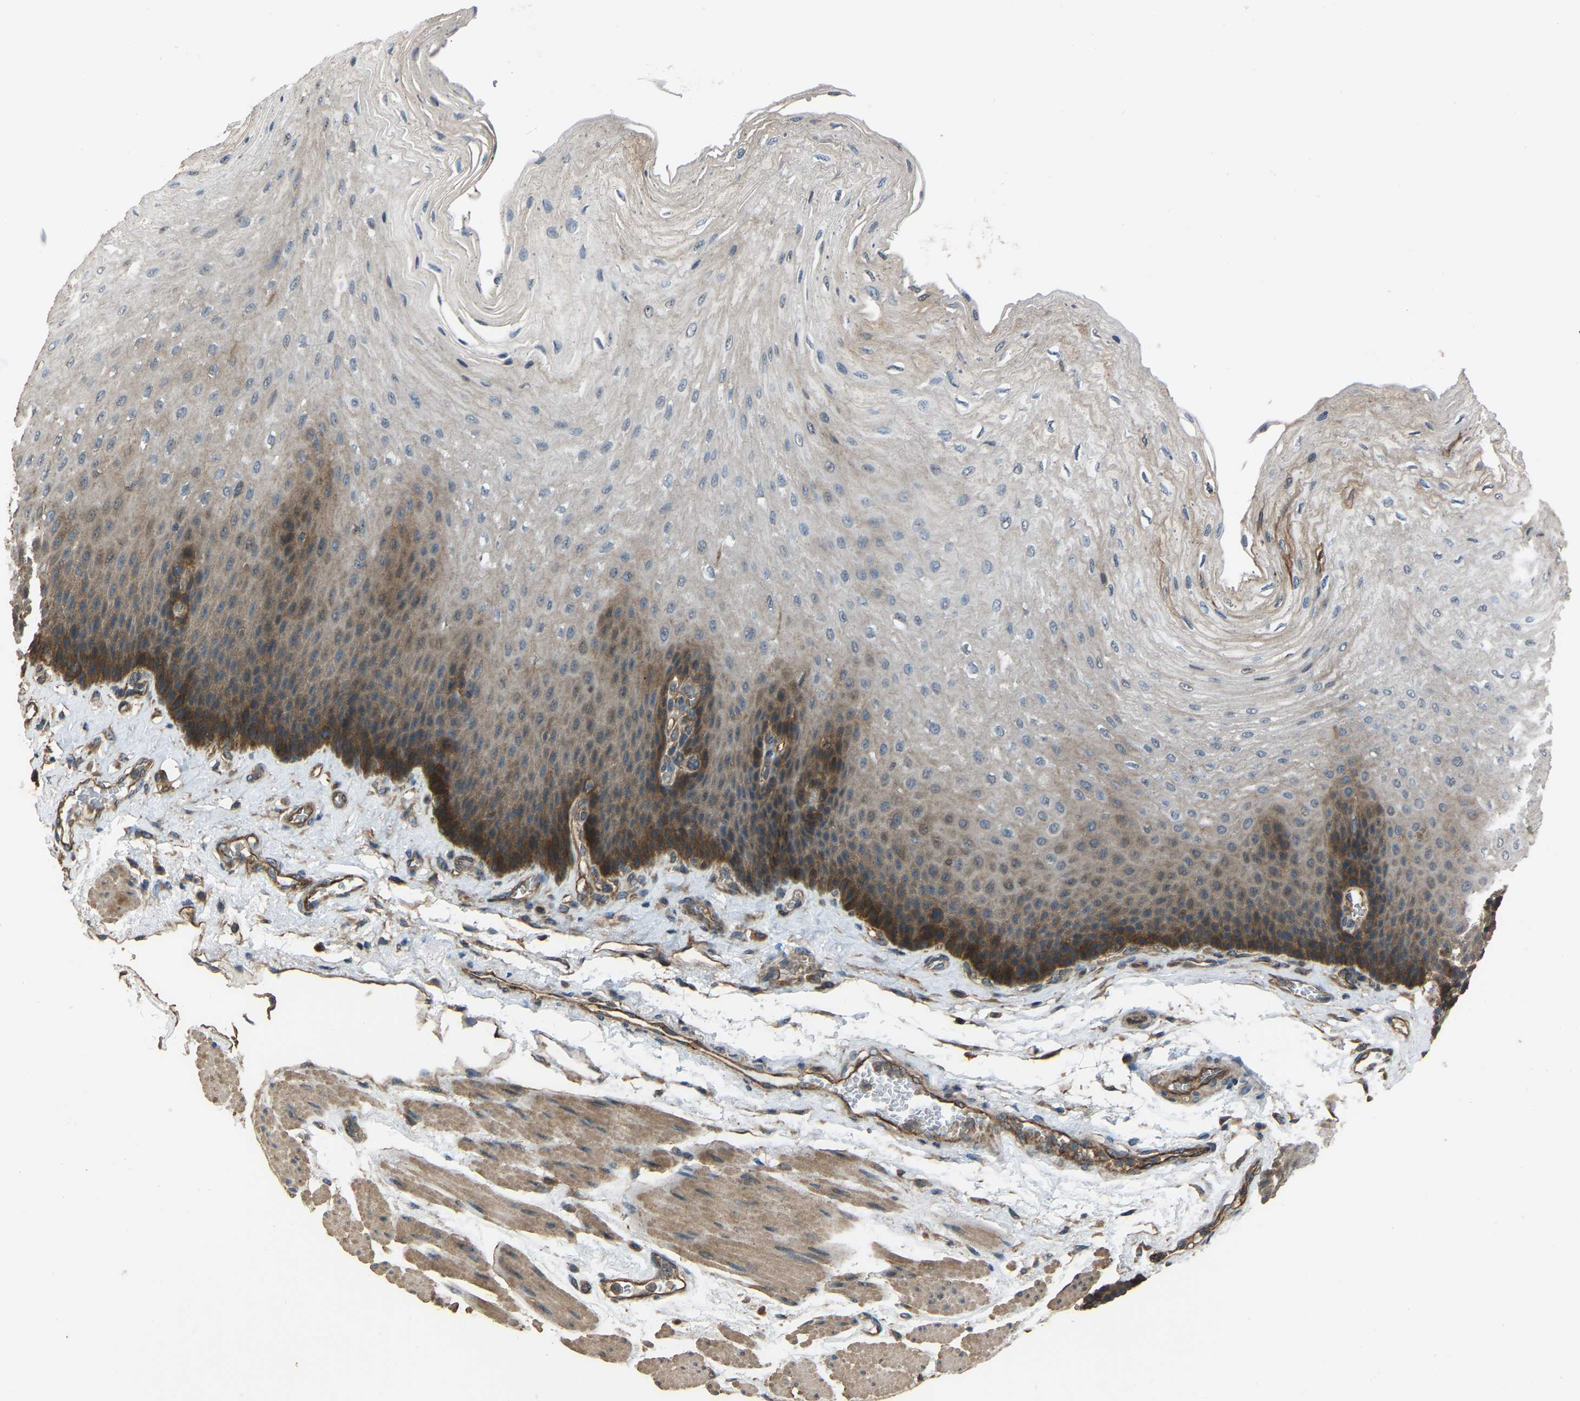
{"staining": {"intensity": "moderate", "quantity": "25%-75%", "location": "cytoplasmic/membranous"}, "tissue": "esophagus", "cell_type": "Squamous epithelial cells", "image_type": "normal", "snomed": [{"axis": "morphology", "description": "Normal tissue, NOS"}, {"axis": "topography", "description": "Esophagus"}], "caption": "Human esophagus stained with a protein marker displays moderate staining in squamous epithelial cells.", "gene": "SLC4A2", "patient": {"sex": "female", "age": 72}}